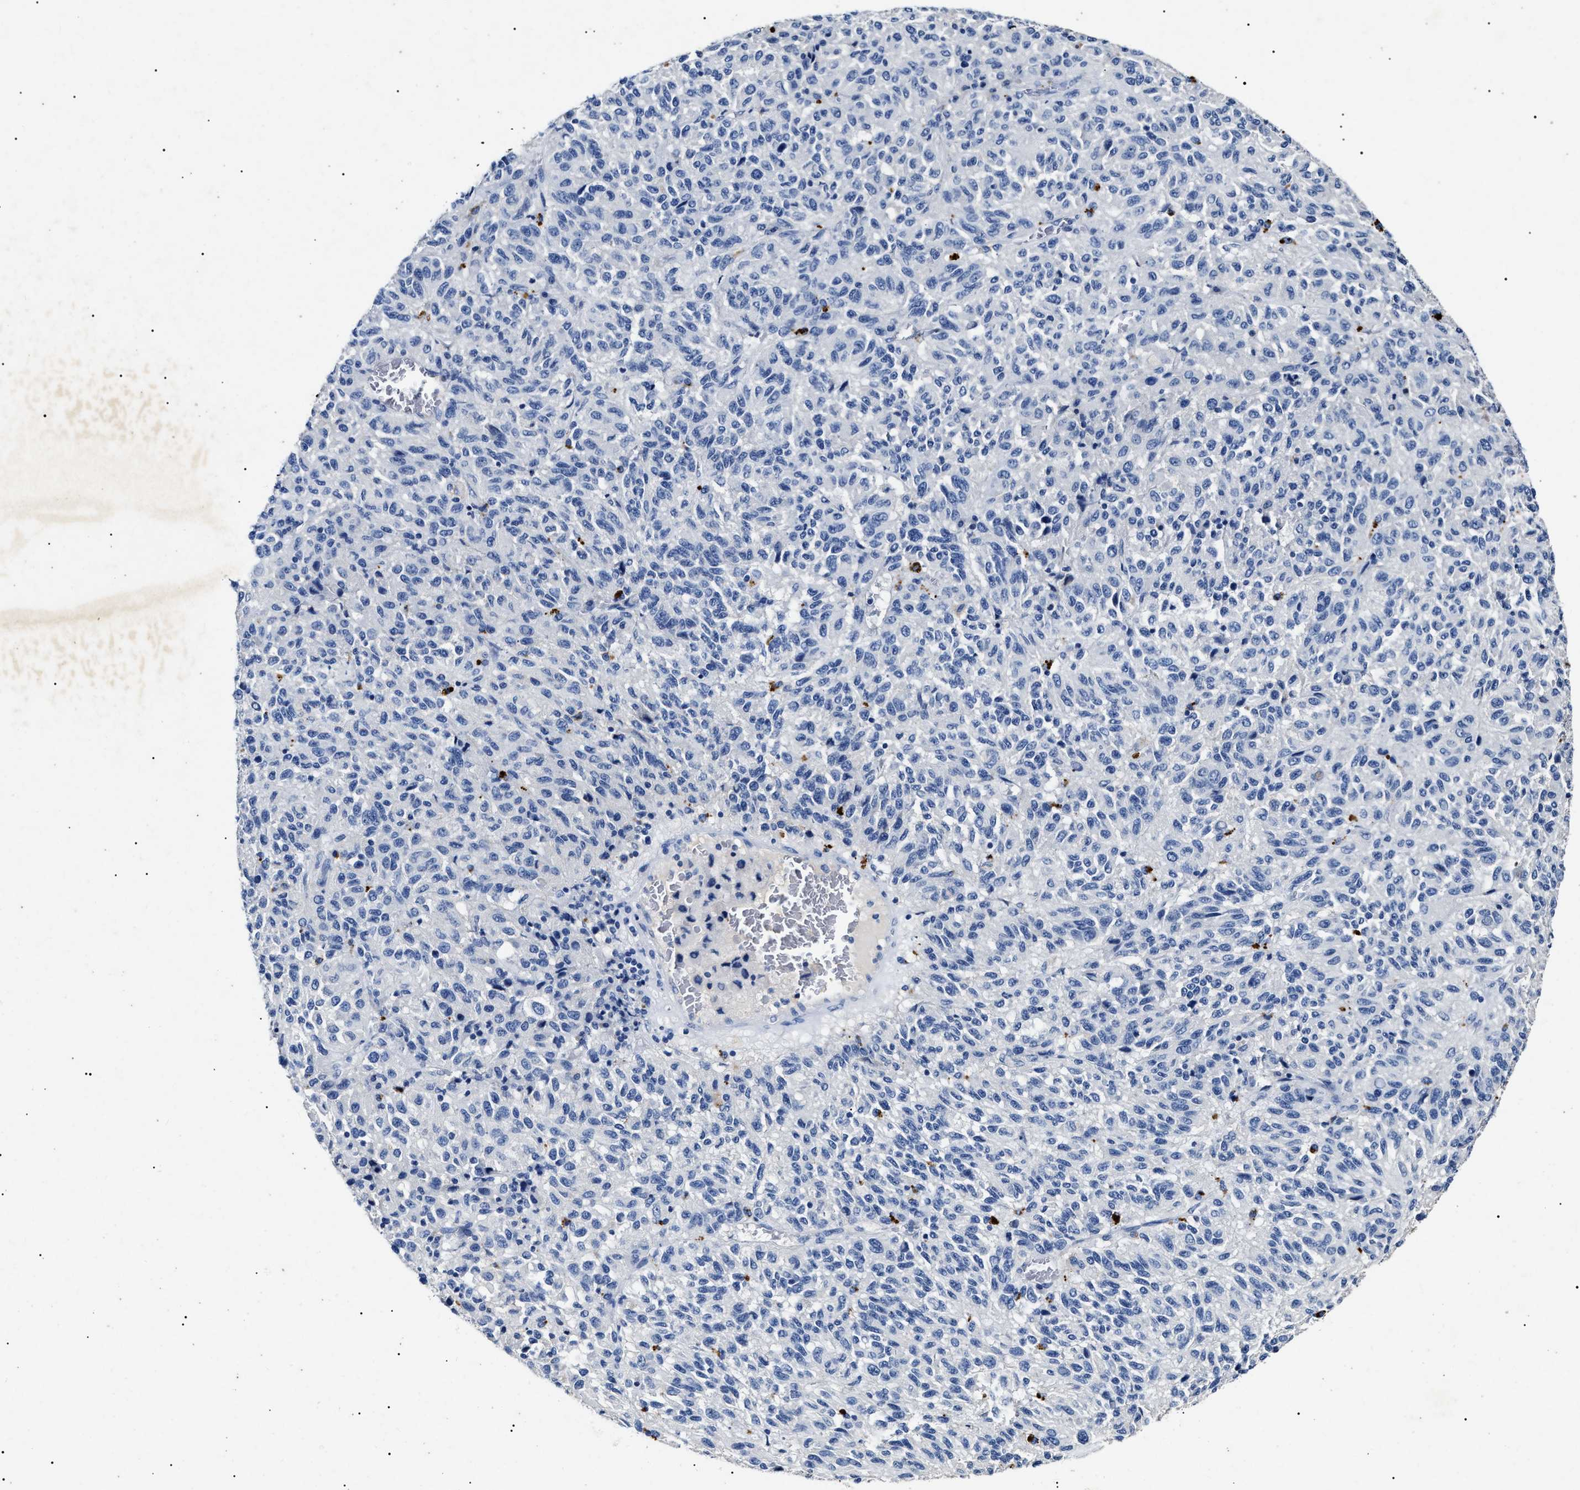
{"staining": {"intensity": "negative", "quantity": "none", "location": "none"}, "tissue": "melanoma", "cell_type": "Tumor cells", "image_type": "cancer", "snomed": [{"axis": "morphology", "description": "Malignant melanoma, Metastatic site"}, {"axis": "topography", "description": "Lung"}], "caption": "IHC of human malignant melanoma (metastatic site) reveals no positivity in tumor cells. Brightfield microscopy of immunohistochemistry (IHC) stained with DAB (3,3'-diaminobenzidine) (brown) and hematoxylin (blue), captured at high magnification.", "gene": "LRRC8E", "patient": {"sex": "male", "age": 64}}